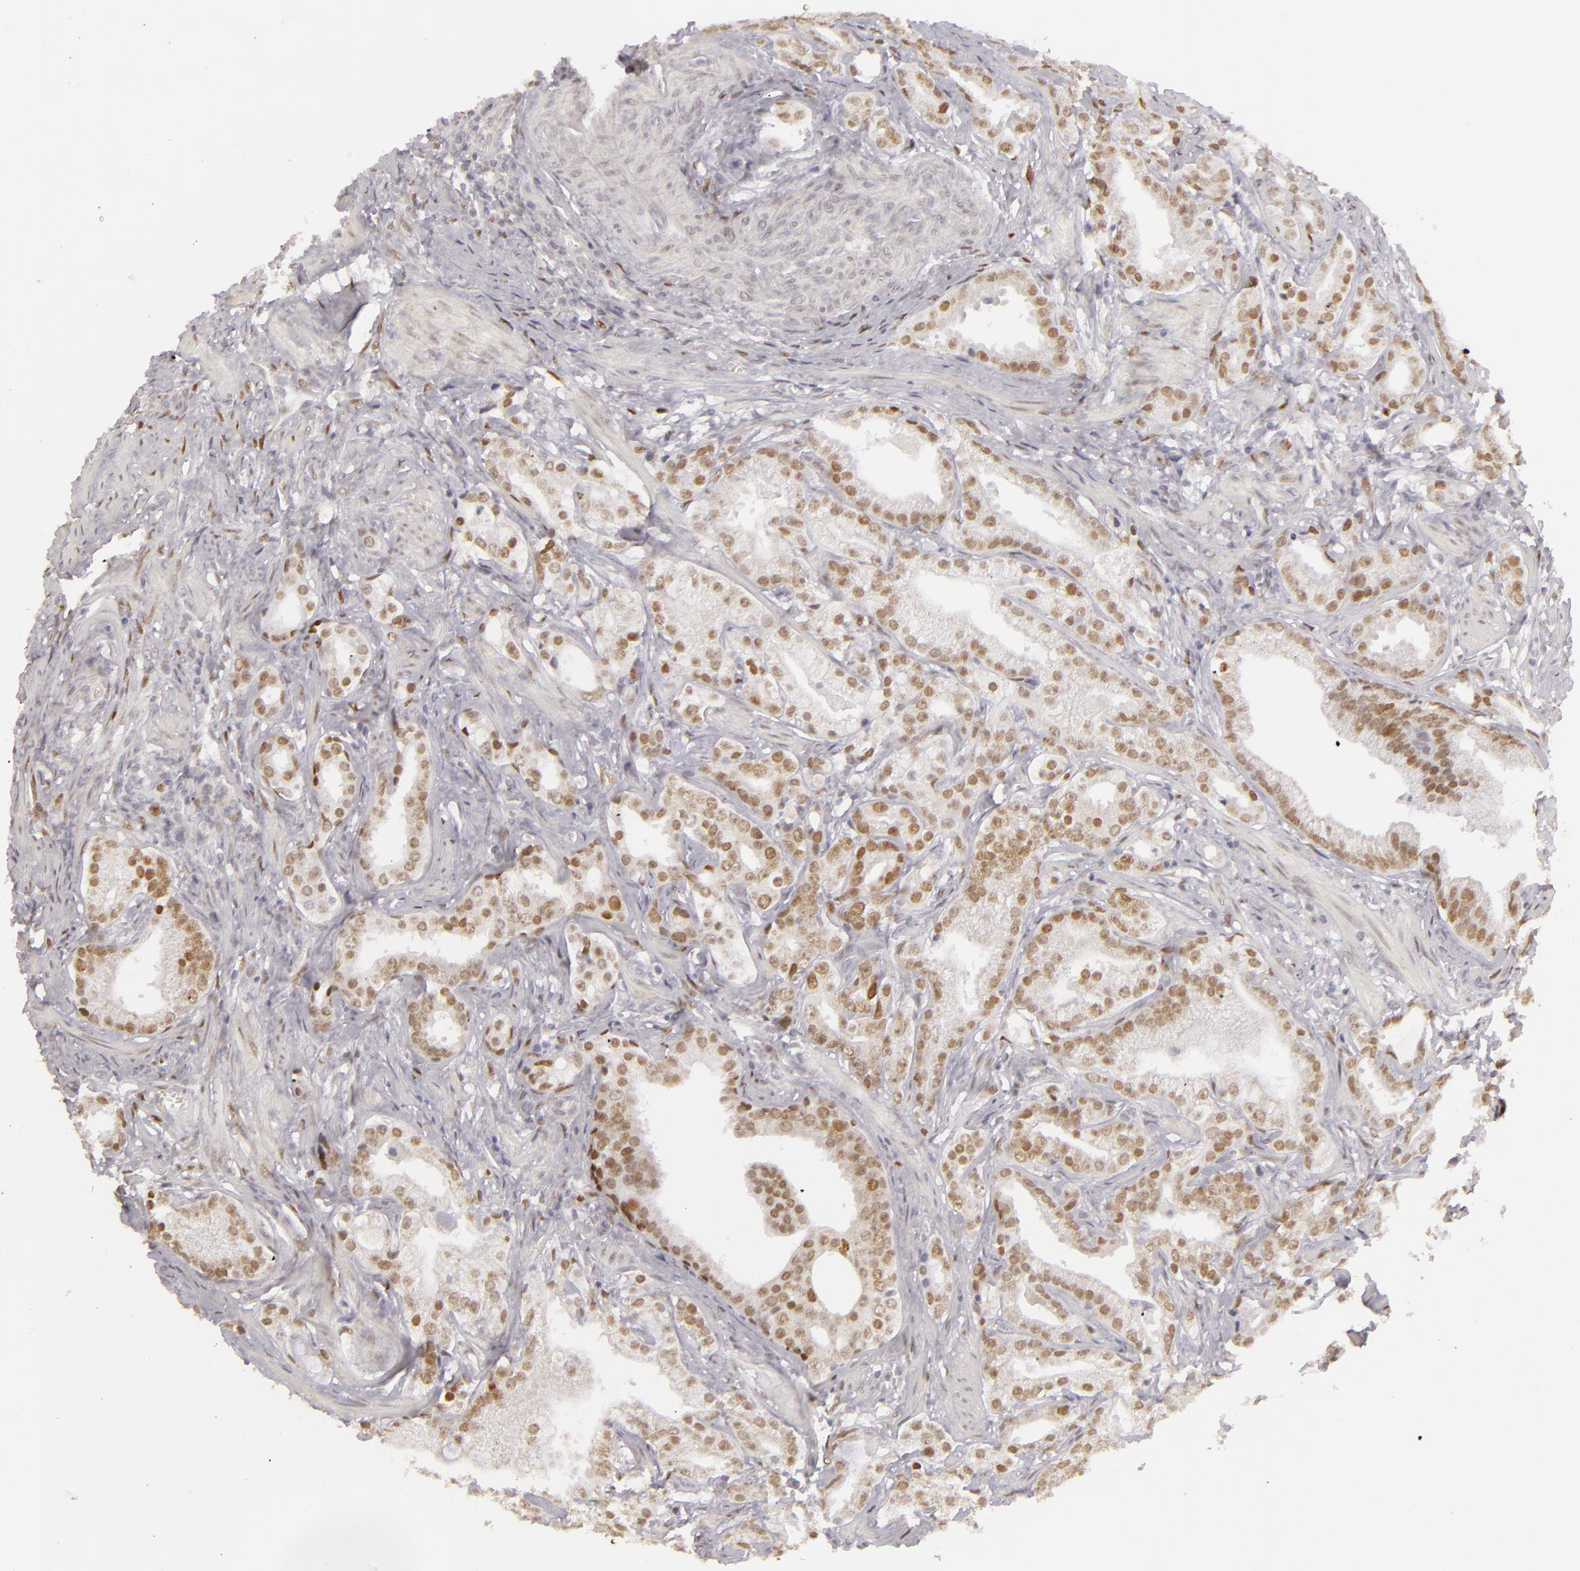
{"staining": {"intensity": "moderate", "quantity": ">75%", "location": "nuclear"}, "tissue": "prostate cancer", "cell_type": "Tumor cells", "image_type": "cancer", "snomed": [{"axis": "morphology", "description": "Adenocarcinoma, Low grade"}, {"axis": "topography", "description": "Prostate"}], "caption": "Adenocarcinoma (low-grade) (prostate) was stained to show a protein in brown. There is medium levels of moderate nuclear positivity in about >75% of tumor cells. (Brightfield microscopy of DAB IHC at high magnification).", "gene": "SIX1", "patient": {"sex": "male", "age": 59}}